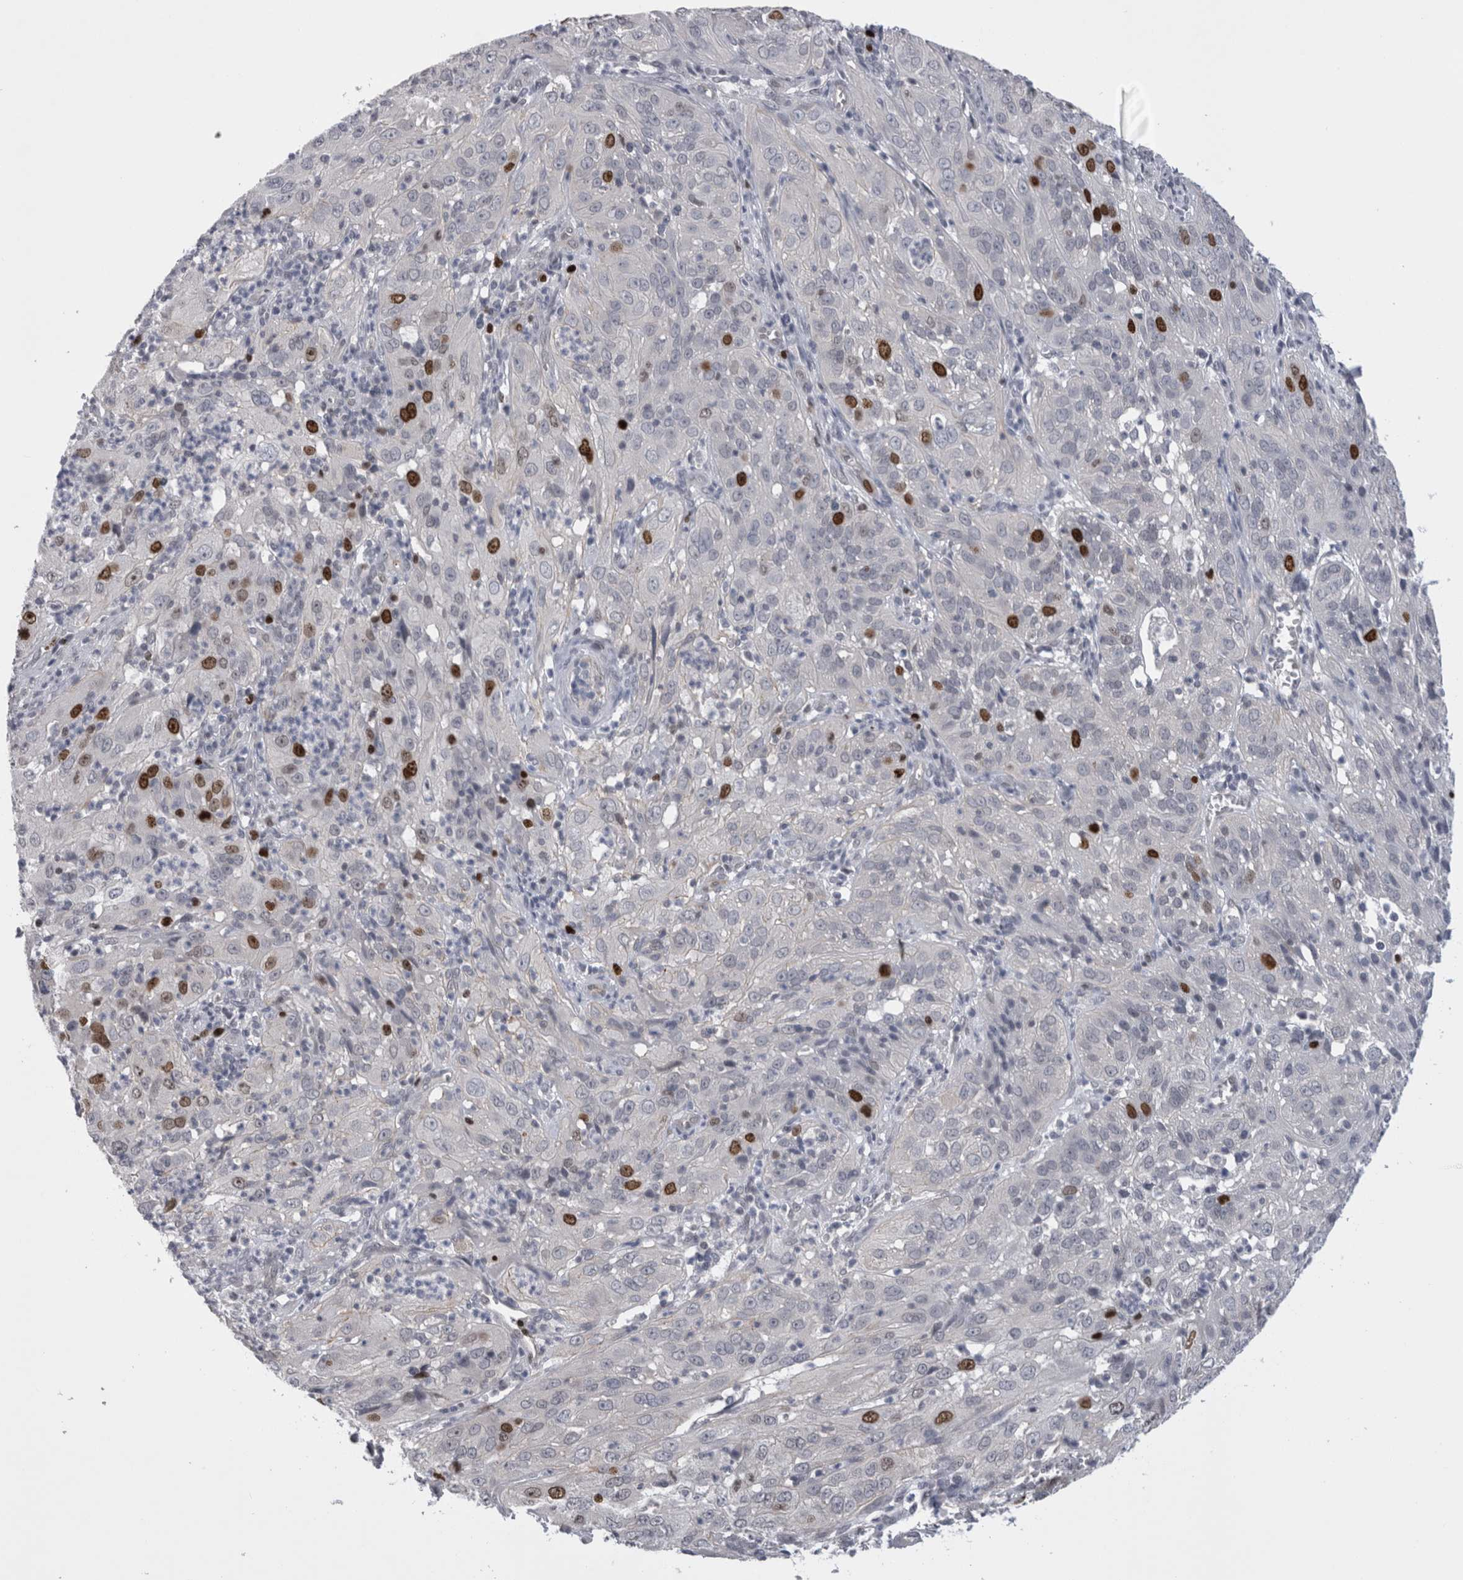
{"staining": {"intensity": "strong", "quantity": "<25%", "location": "nuclear"}, "tissue": "cervical cancer", "cell_type": "Tumor cells", "image_type": "cancer", "snomed": [{"axis": "morphology", "description": "Squamous cell carcinoma, NOS"}, {"axis": "topography", "description": "Cervix"}], "caption": "This histopathology image exhibits immunohistochemistry staining of human cervical cancer, with medium strong nuclear expression in about <25% of tumor cells.", "gene": "KIF18B", "patient": {"sex": "female", "age": 32}}